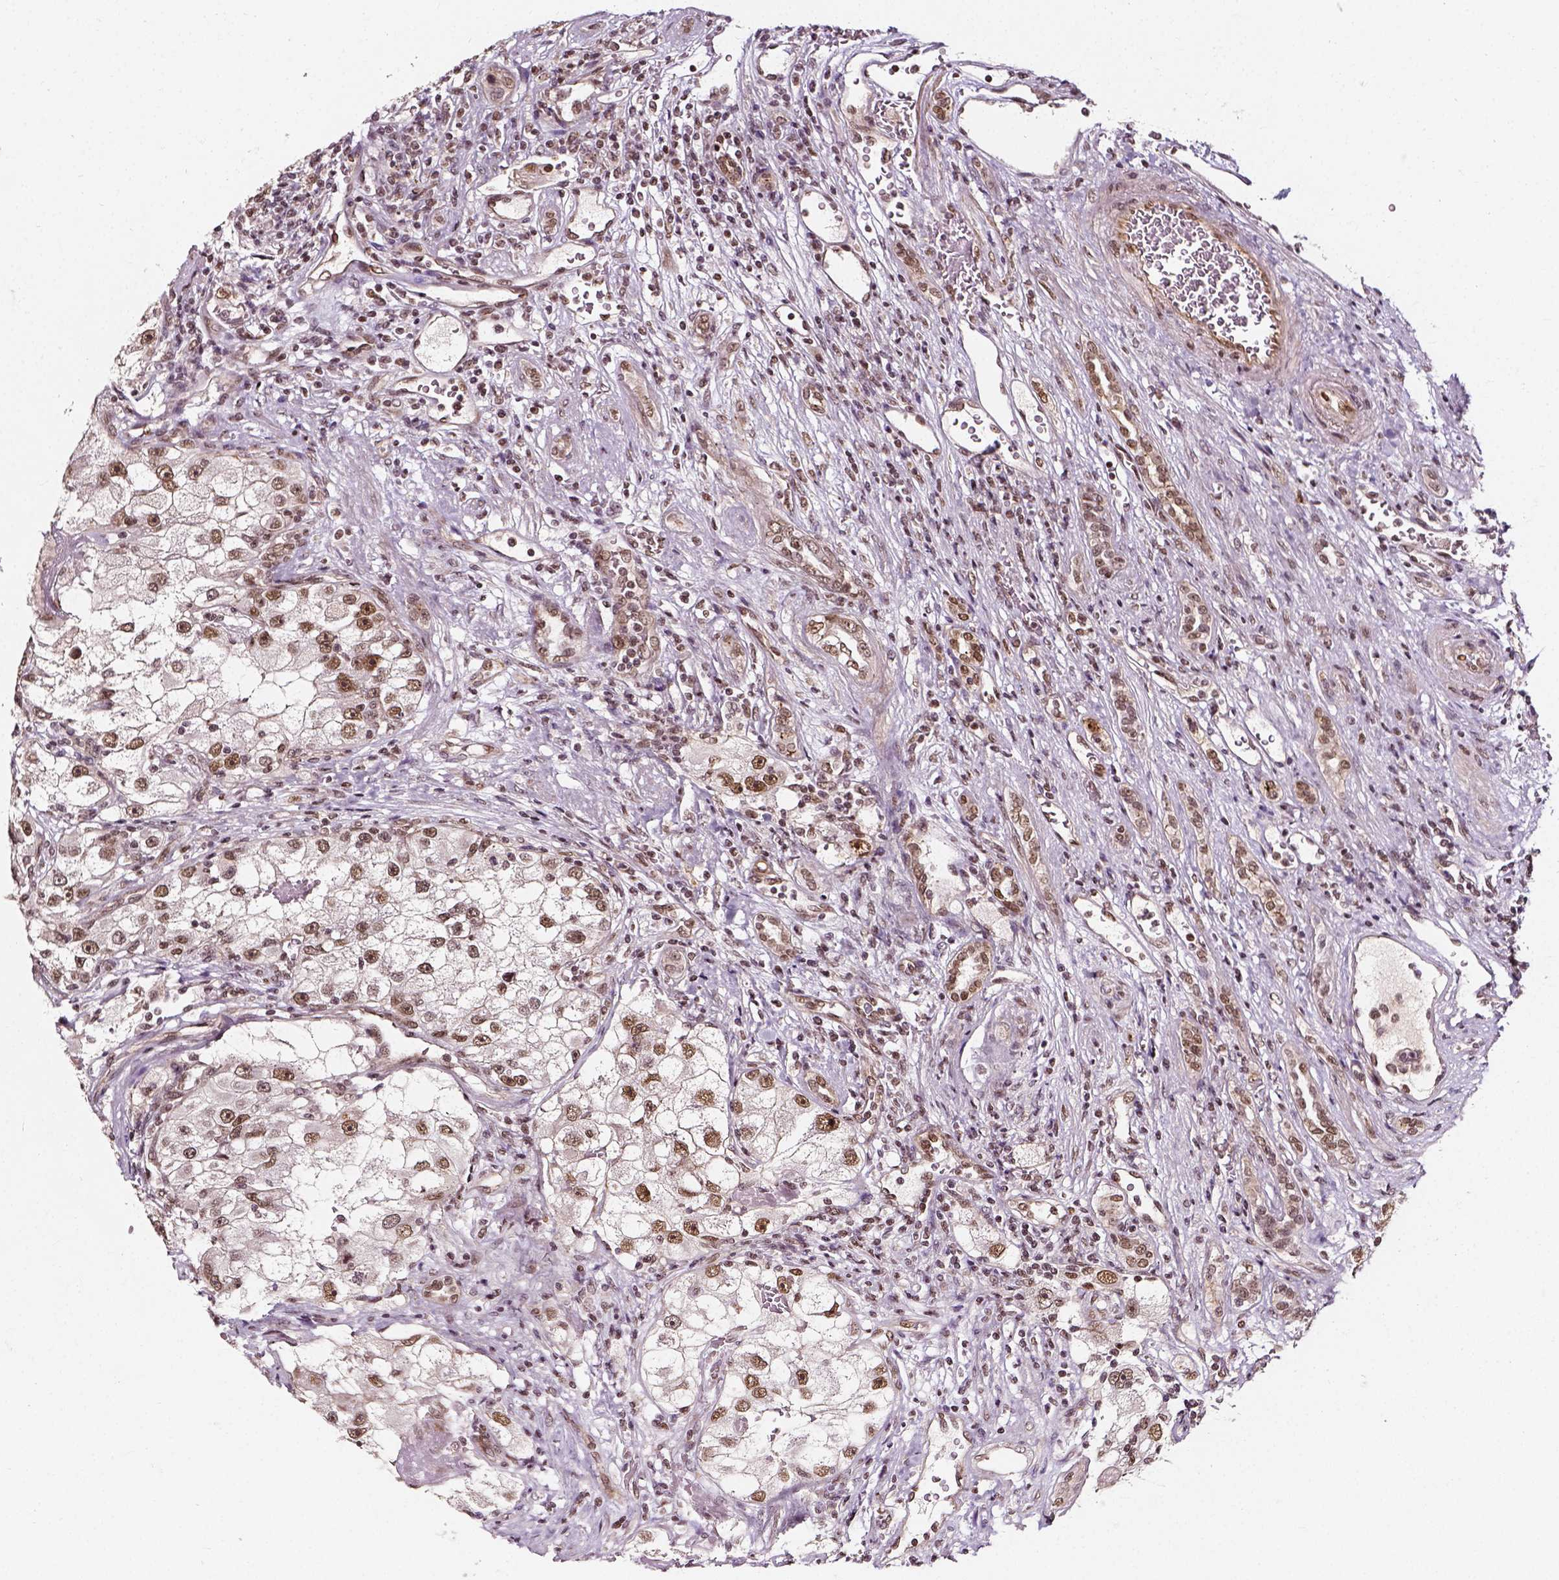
{"staining": {"intensity": "moderate", "quantity": "25%-75%", "location": "nuclear"}, "tissue": "renal cancer", "cell_type": "Tumor cells", "image_type": "cancer", "snomed": [{"axis": "morphology", "description": "Adenocarcinoma, NOS"}, {"axis": "topography", "description": "Kidney"}], "caption": "Protein expression analysis of renal cancer reveals moderate nuclear staining in approximately 25%-75% of tumor cells.", "gene": "NACC1", "patient": {"sex": "male", "age": 63}}